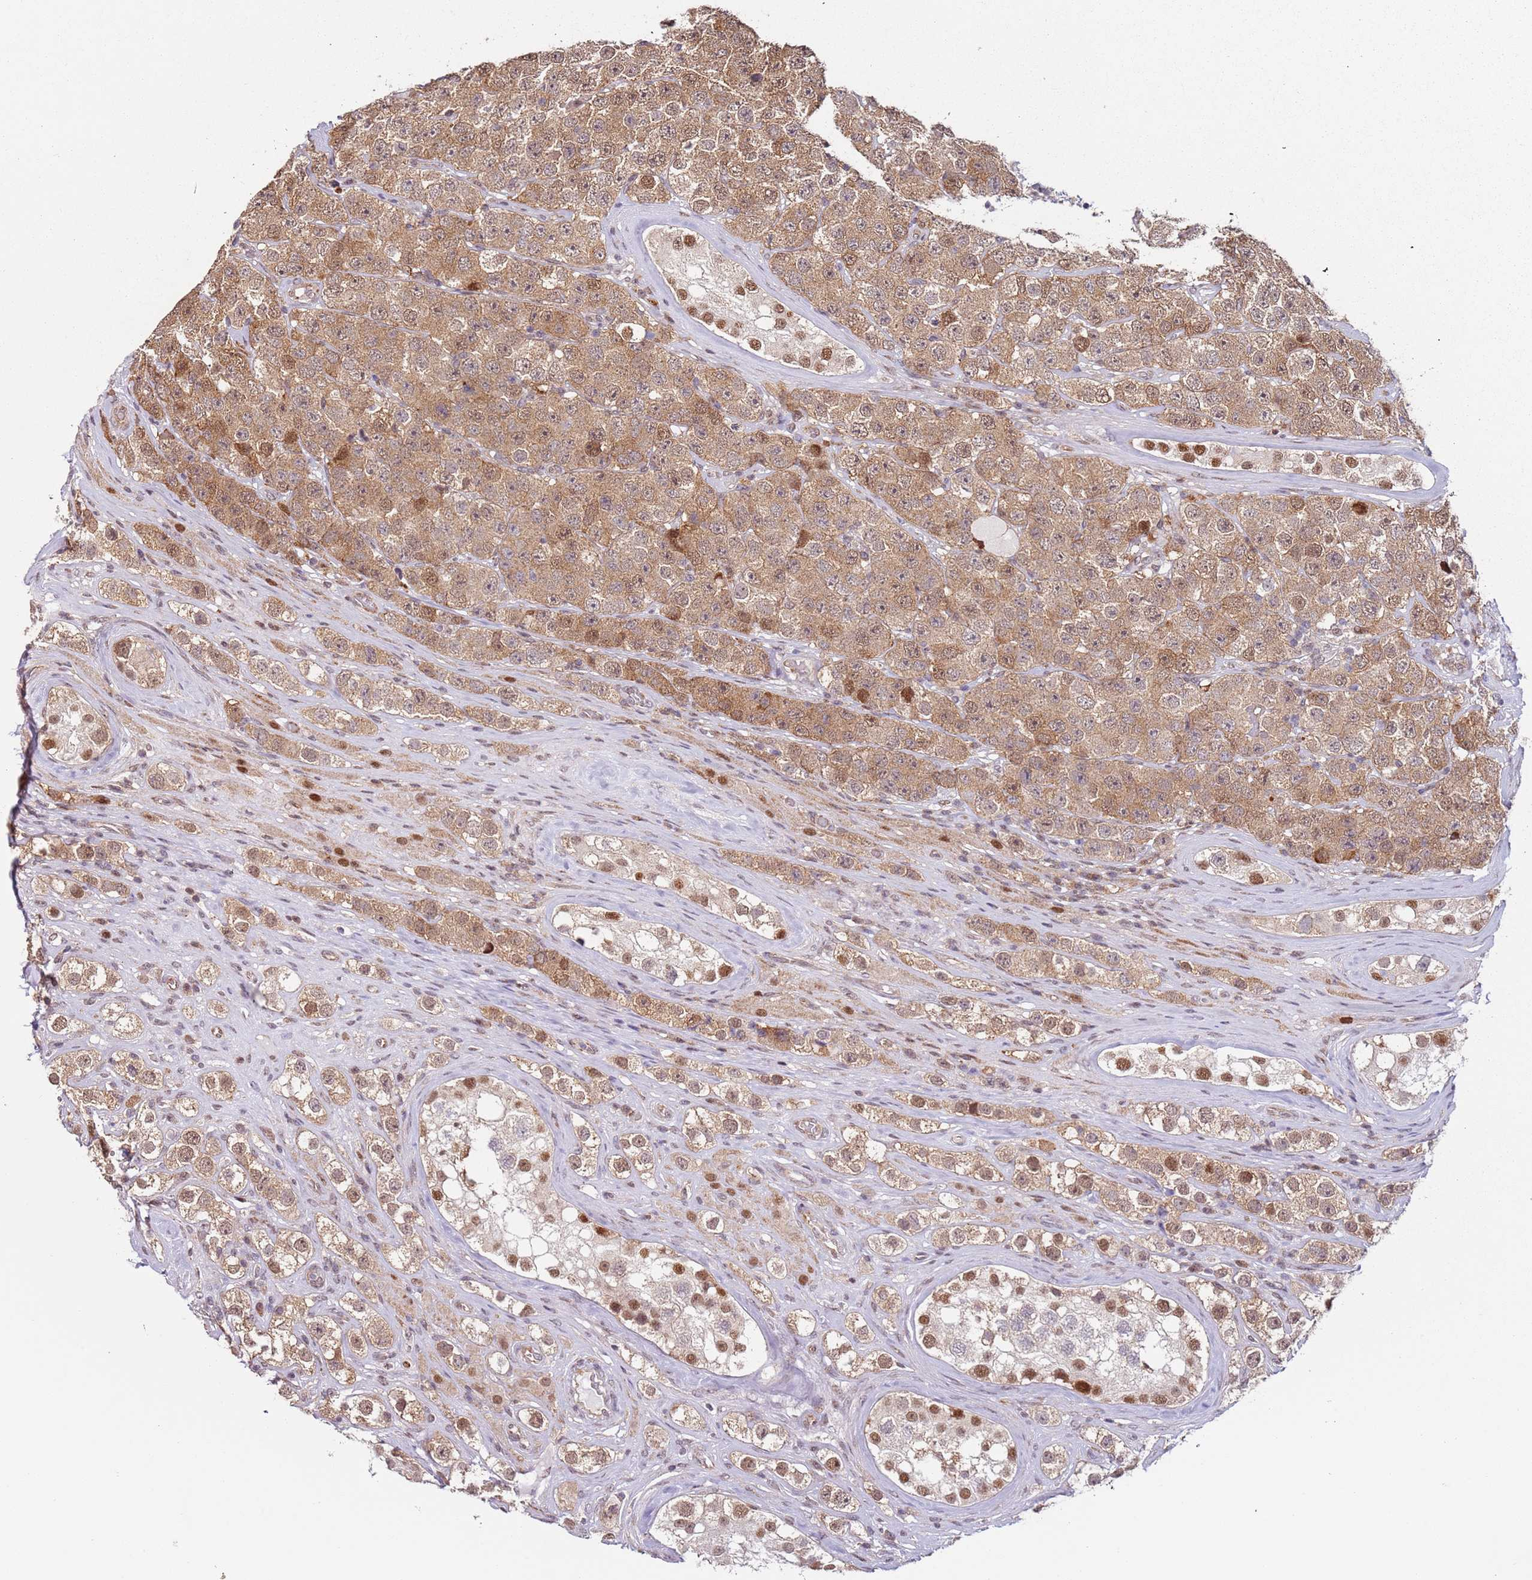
{"staining": {"intensity": "moderate", "quantity": ">75%", "location": "cytoplasmic/membranous,nuclear"}, "tissue": "testis cancer", "cell_type": "Tumor cells", "image_type": "cancer", "snomed": [{"axis": "morphology", "description": "Seminoma, NOS"}, {"axis": "topography", "description": "Testis"}], "caption": "Moderate cytoplasmic/membranous and nuclear expression for a protein is identified in approximately >75% of tumor cells of testis cancer using IHC.", "gene": "PSMD4", "patient": {"sex": "male", "age": 28}}